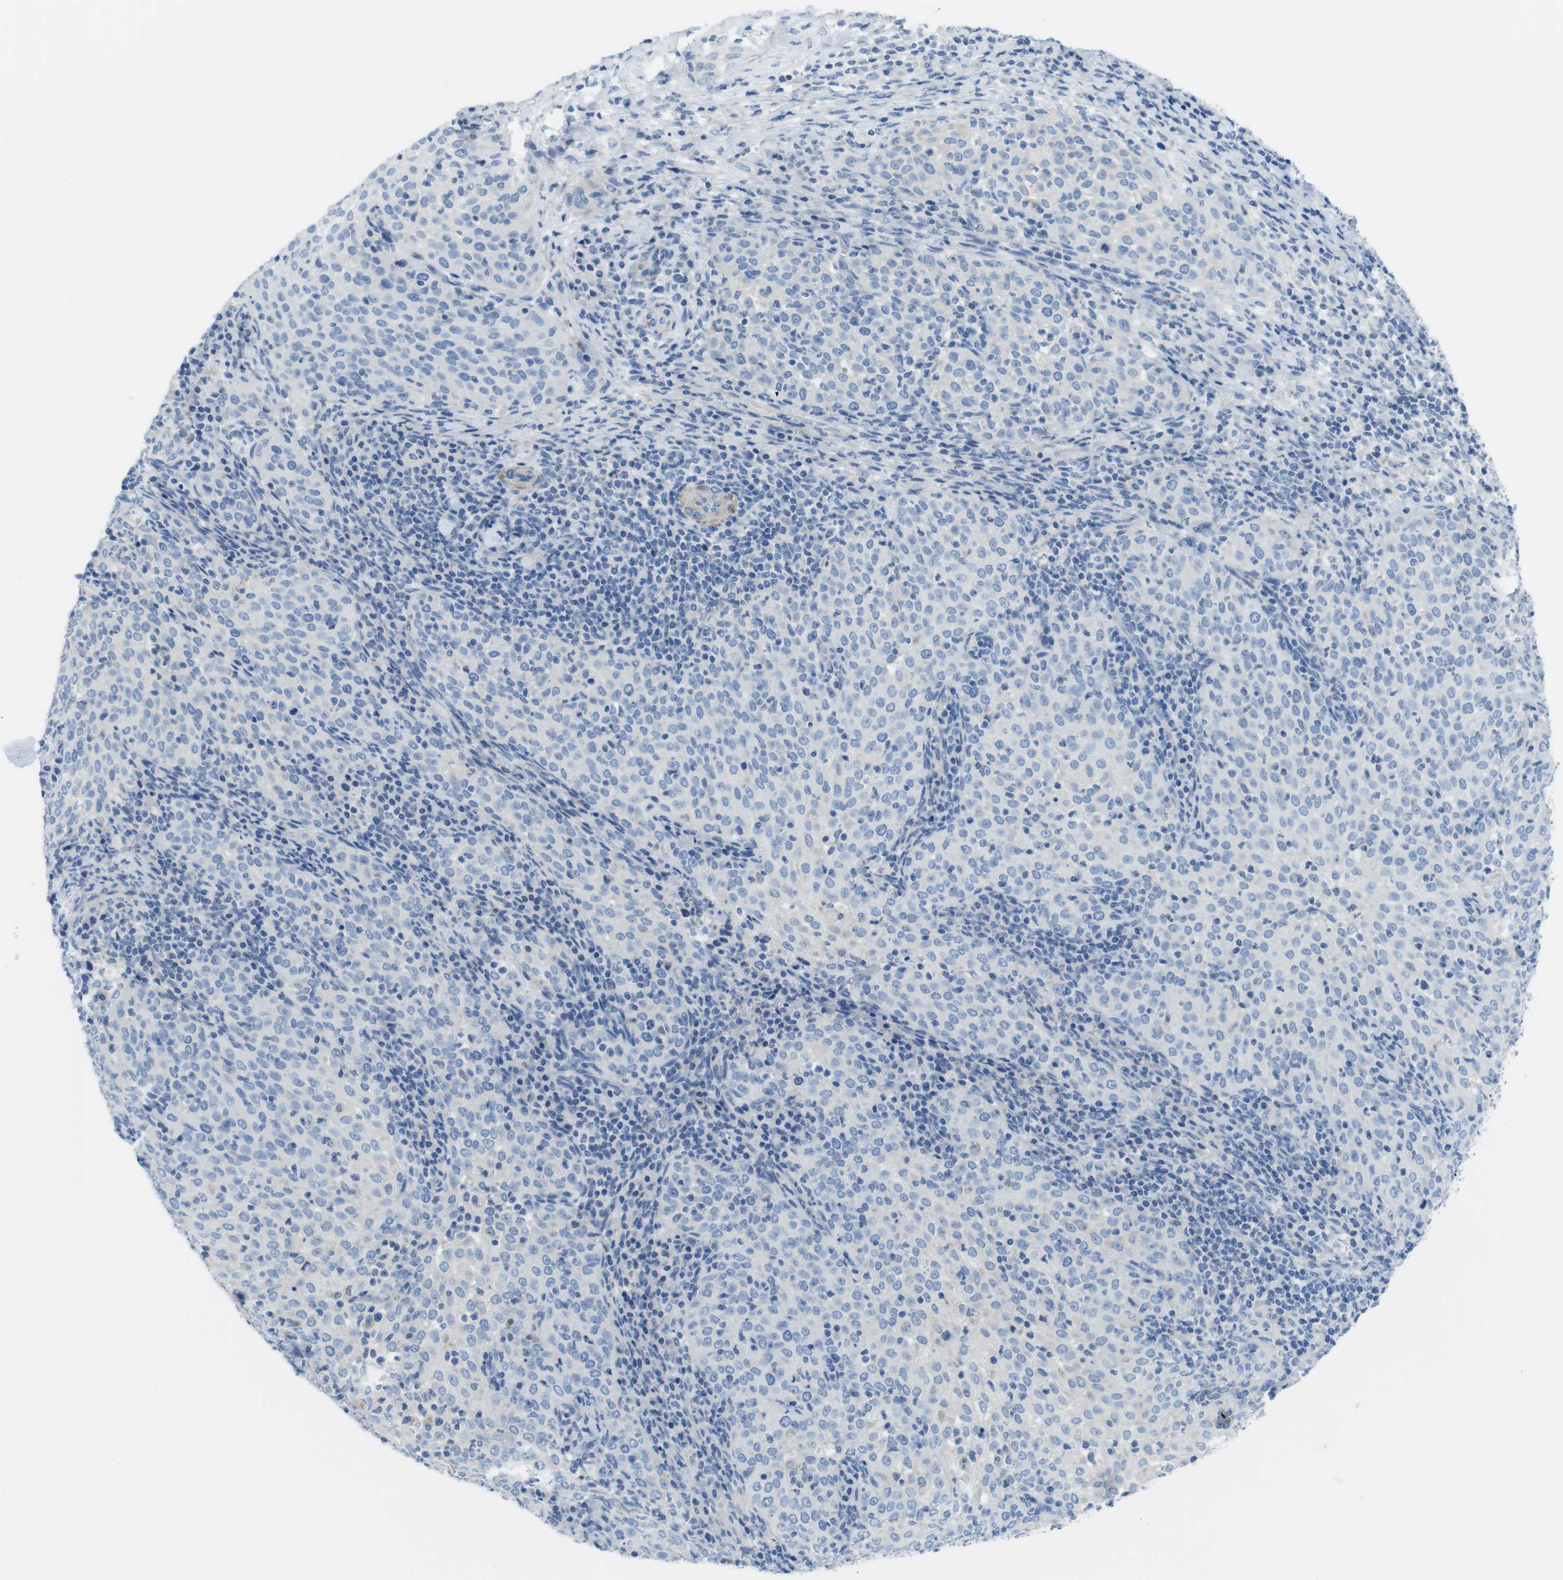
{"staining": {"intensity": "negative", "quantity": "none", "location": "none"}, "tissue": "cervical cancer", "cell_type": "Tumor cells", "image_type": "cancer", "snomed": [{"axis": "morphology", "description": "Squamous cell carcinoma, NOS"}, {"axis": "topography", "description": "Cervix"}], "caption": "Tumor cells are negative for protein expression in human cervical cancer.", "gene": "ASIC5", "patient": {"sex": "female", "age": 51}}